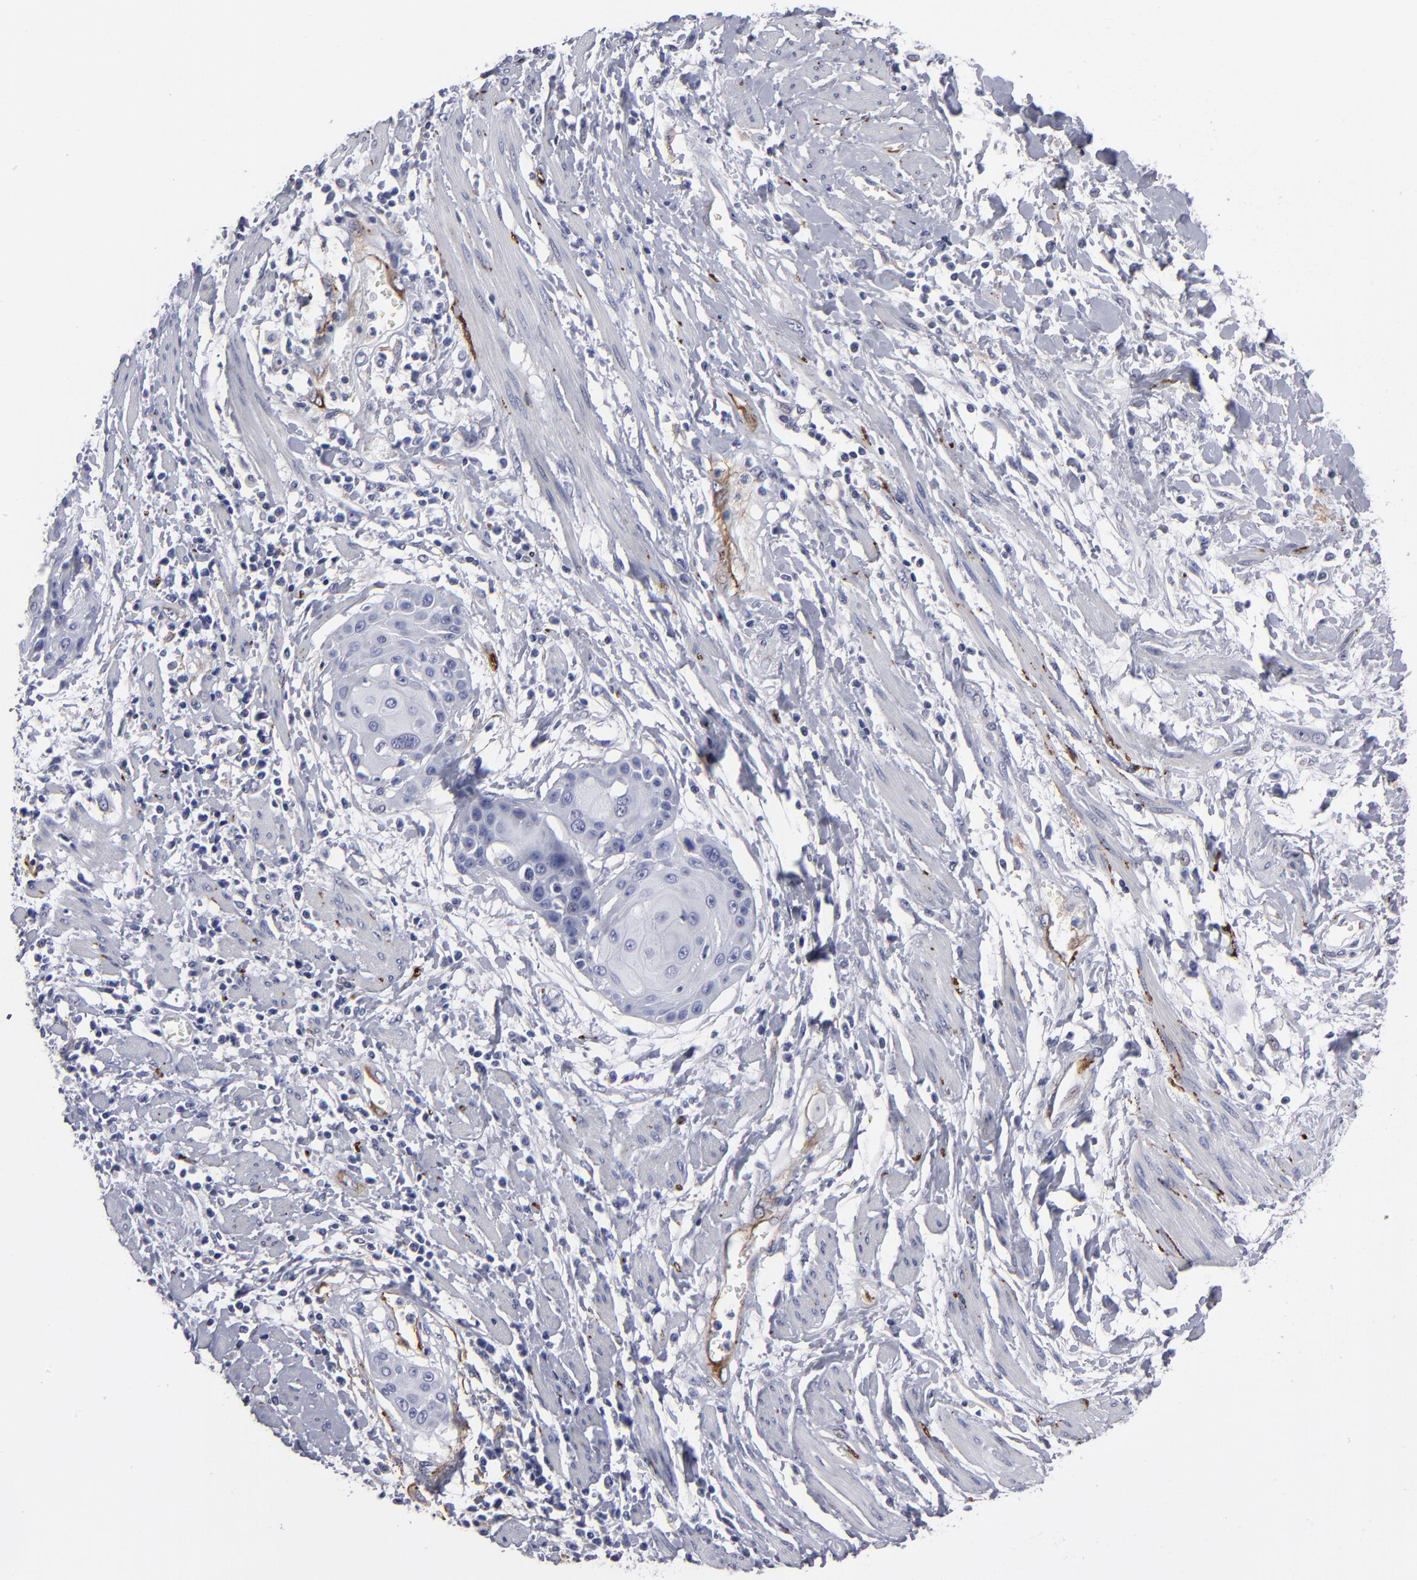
{"staining": {"intensity": "negative", "quantity": "none", "location": "none"}, "tissue": "cervical cancer", "cell_type": "Tumor cells", "image_type": "cancer", "snomed": [{"axis": "morphology", "description": "Squamous cell carcinoma, NOS"}, {"axis": "topography", "description": "Cervix"}], "caption": "High power microscopy histopathology image of an immunohistochemistry (IHC) image of cervical squamous cell carcinoma, revealing no significant staining in tumor cells.", "gene": "CADM3", "patient": {"sex": "female", "age": 57}}